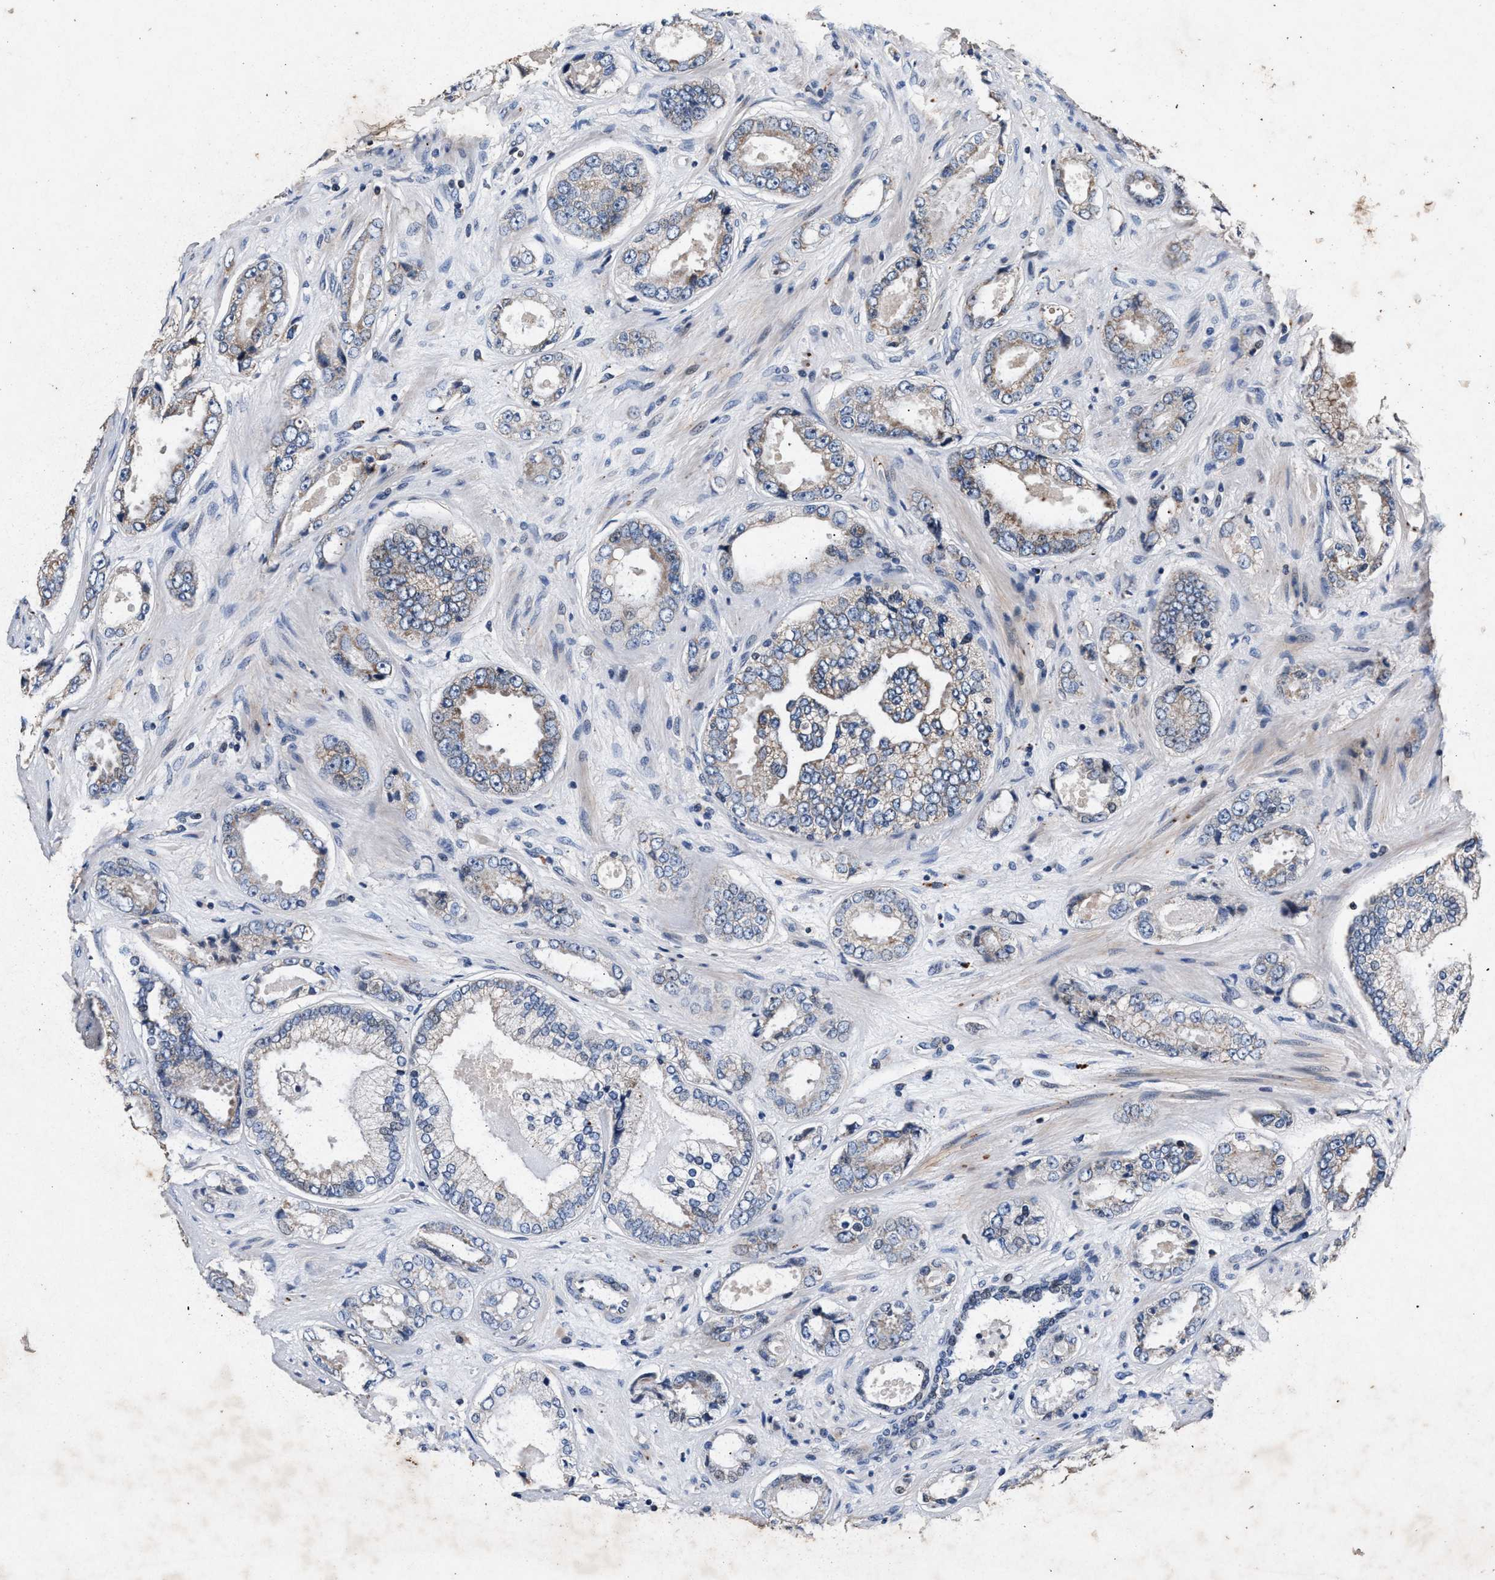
{"staining": {"intensity": "negative", "quantity": "none", "location": "none"}, "tissue": "prostate cancer", "cell_type": "Tumor cells", "image_type": "cancer", "snomed": [{"axis": "morphology", "description": "Adenocarcinoma, High grade"}, {"axis": "topography", "description": "Prostate"}], "caption": "Tumor cells show no significant staining in high-grade adenocarcinoma (prostate).", "gene": "PKD2L1", "patient": {"sex": "male", "age": 61}}